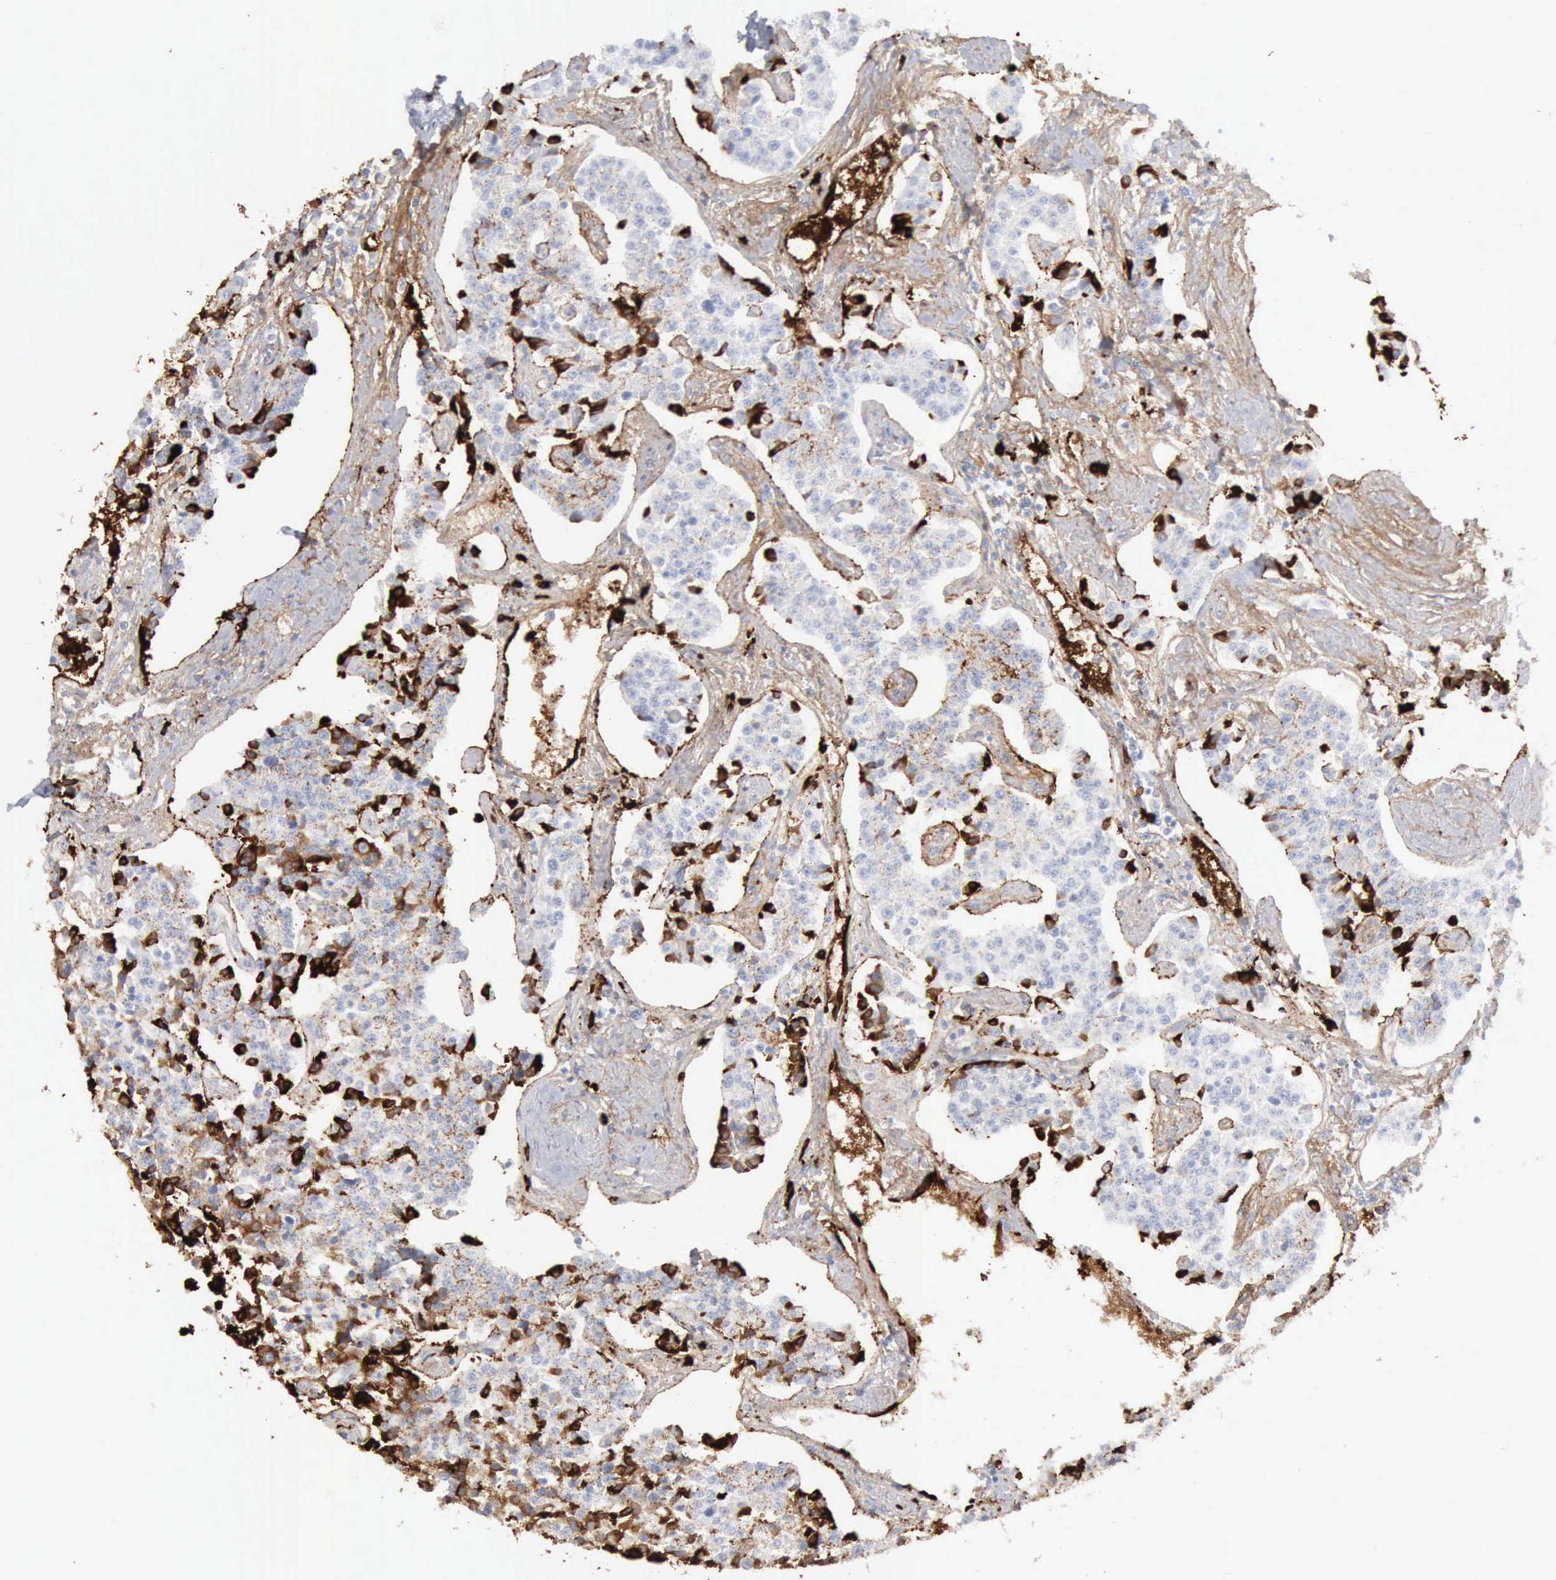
{"staining": {"intensity": "negative", "quantity": "none", "location": "none"}, "tissue": "carcinoid", "cell_type": "Tumor cells", "image_type": "cancer", "snomed": [{"axis": "morphology", "description": "Carcinoid, malignant, NOS"}, {"axis": "topography", "description": "Stomach"}], "caption": "Tumor cells are negative for protein expression in human carcinoid.", "gene": "C4BPA", "patient": {"sex": "female", "age": 76}}